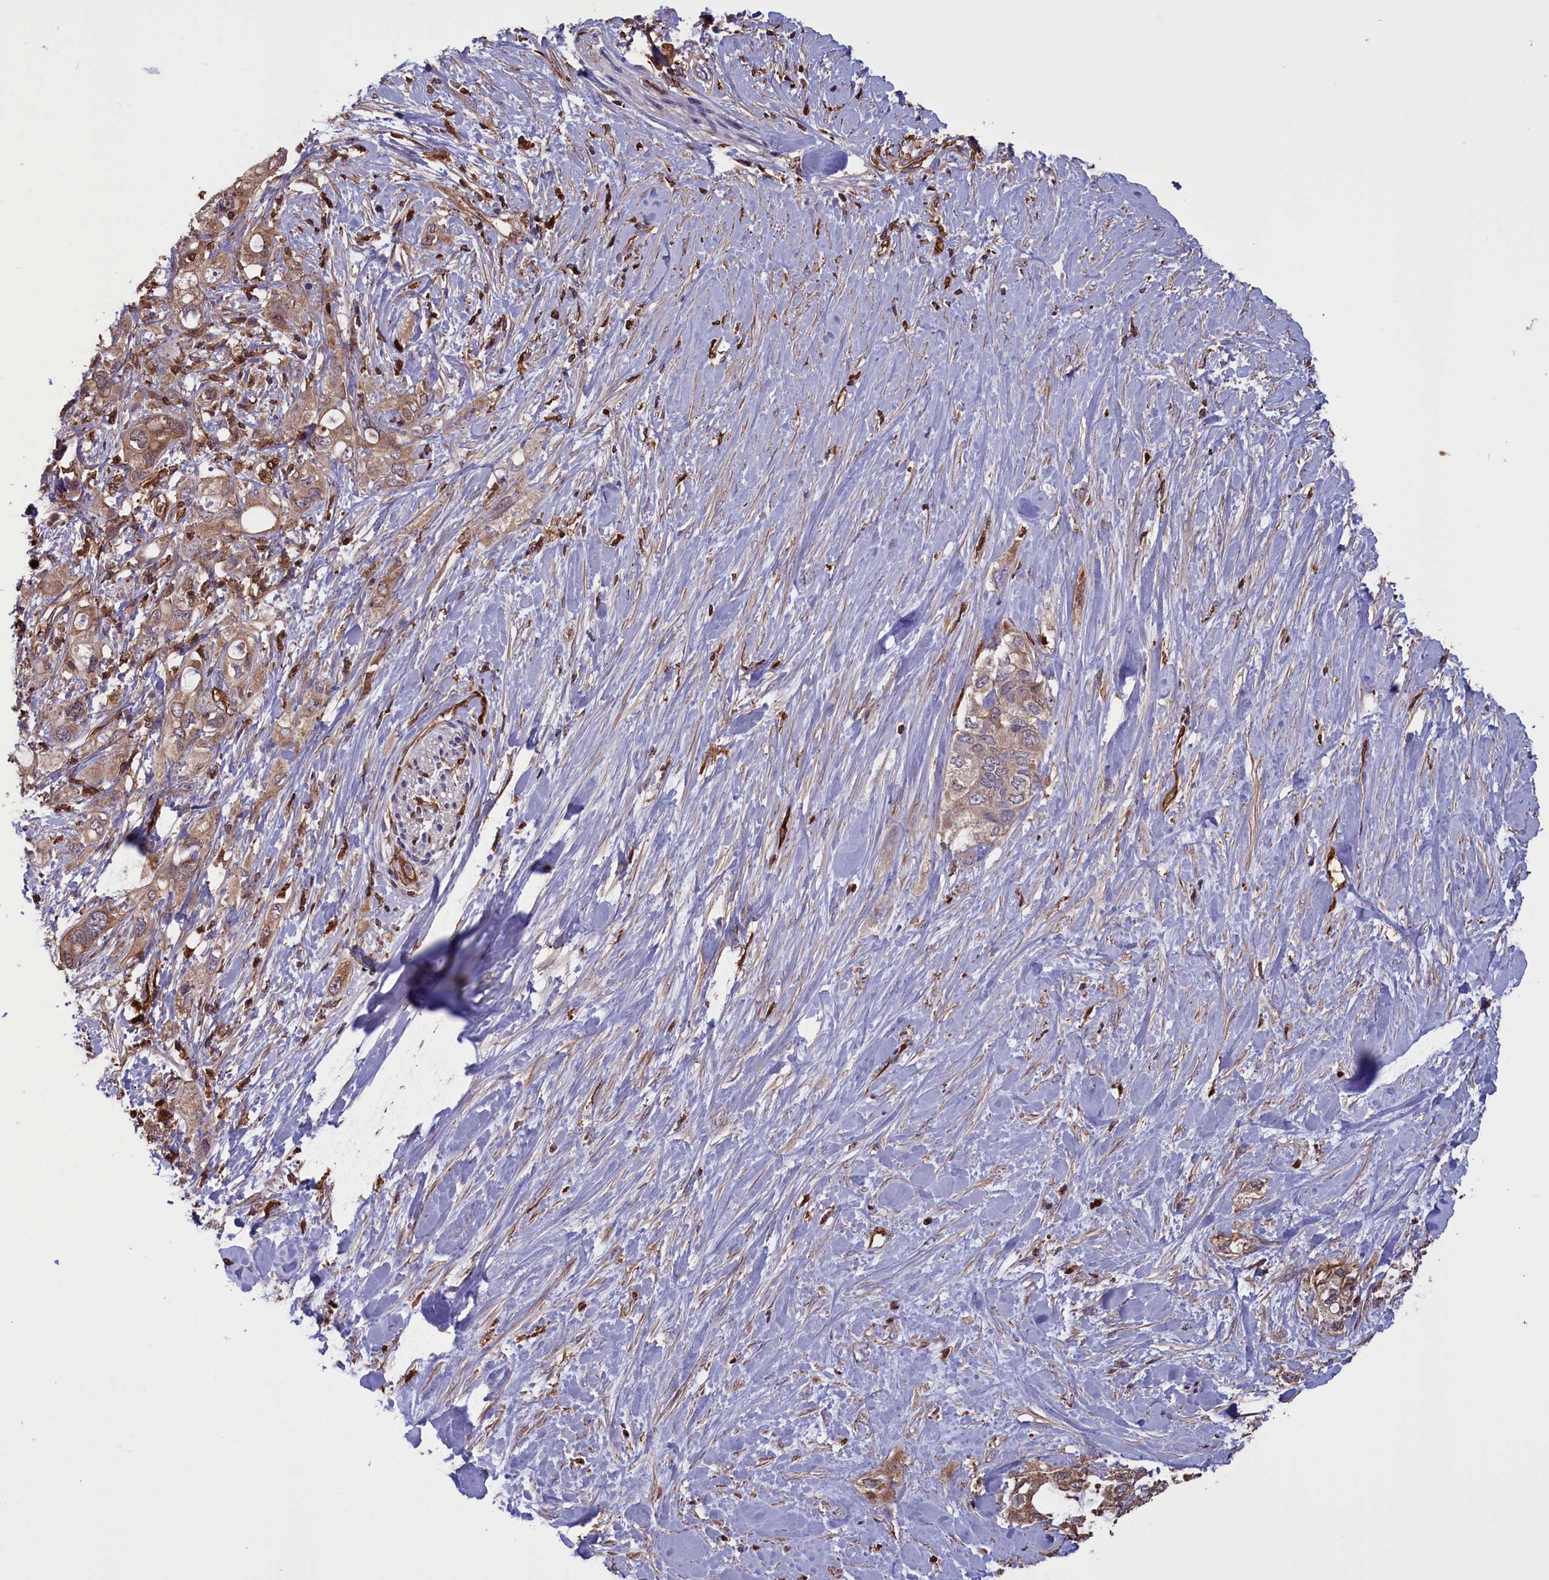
{"staining": {"intensity": "moderate", "quantity": ">75%", "location": "cytoplasmic/membranous"}, "tissue": "pancreatic cancer", "cell_type": "Tumor cells", "image_type": "cancer", "snomed": [{"axis": "morphology", "description": "Adenocarcinoma, NOS"}, {"axis": "topography", "description": "Pancreas"}], "caption": "This image shows IHC staining of pancreatic cancer, with medium moderate cytoplasmic/membranous positivity in approximately >75% of tumor cells.", "gene": "ARHGAP18", "patient": {"sex": "female", "age": 56}}